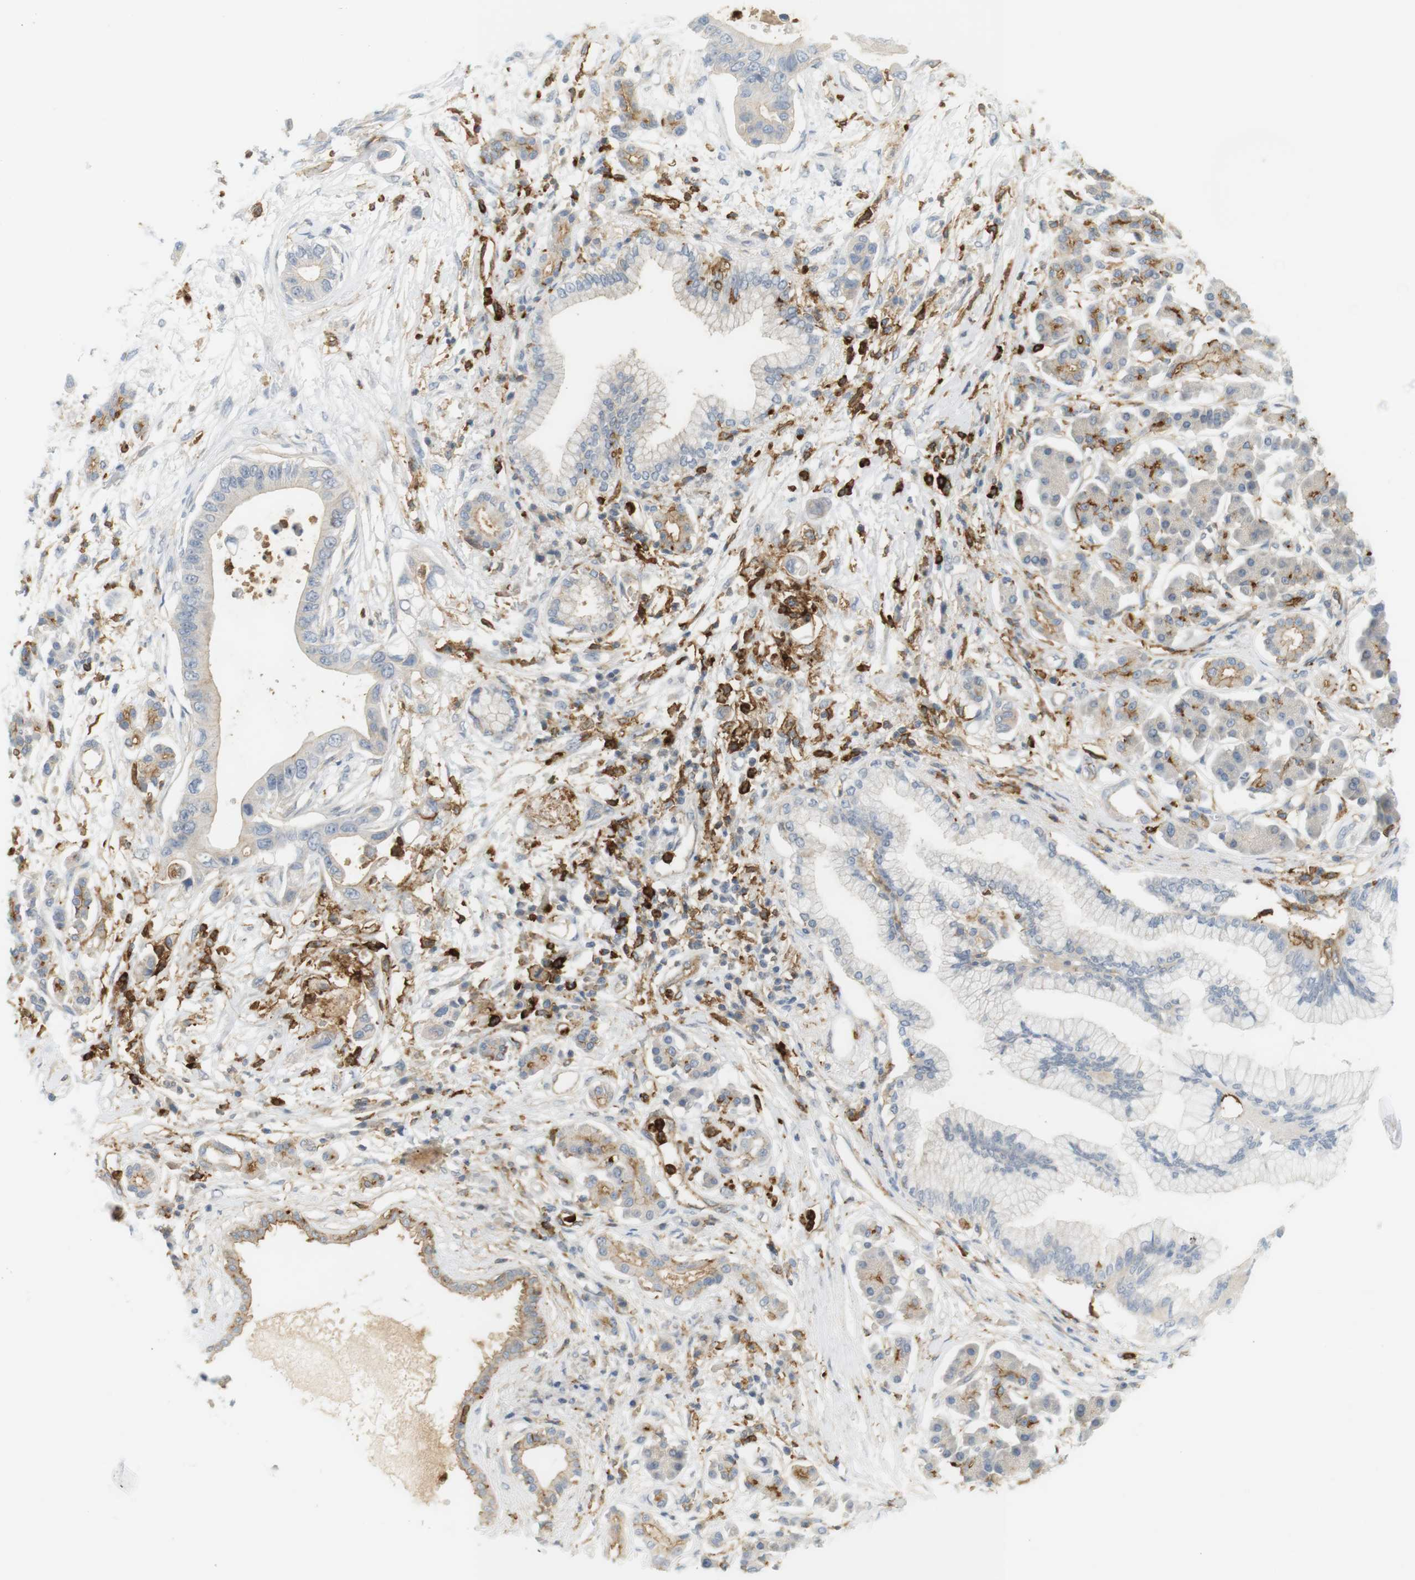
{"staining": {"intensity": "negative", "quantity": "none", "location": "none"}, "tissue": "pancreatic cancer", "cell_type": "Tumor cells", "image_type": "cancer", "snomed": [{"axis": "morphology", "description": "Adenocarcinoma, NOS"}, {"axis": "topography", "description": "Pancreas"}], "caption": "A histopathology image of human pancreatic cancer is negative for staining in tumor cells.", "gene": "SIRPA", "patient": {"sex": "male", "age": 77}}